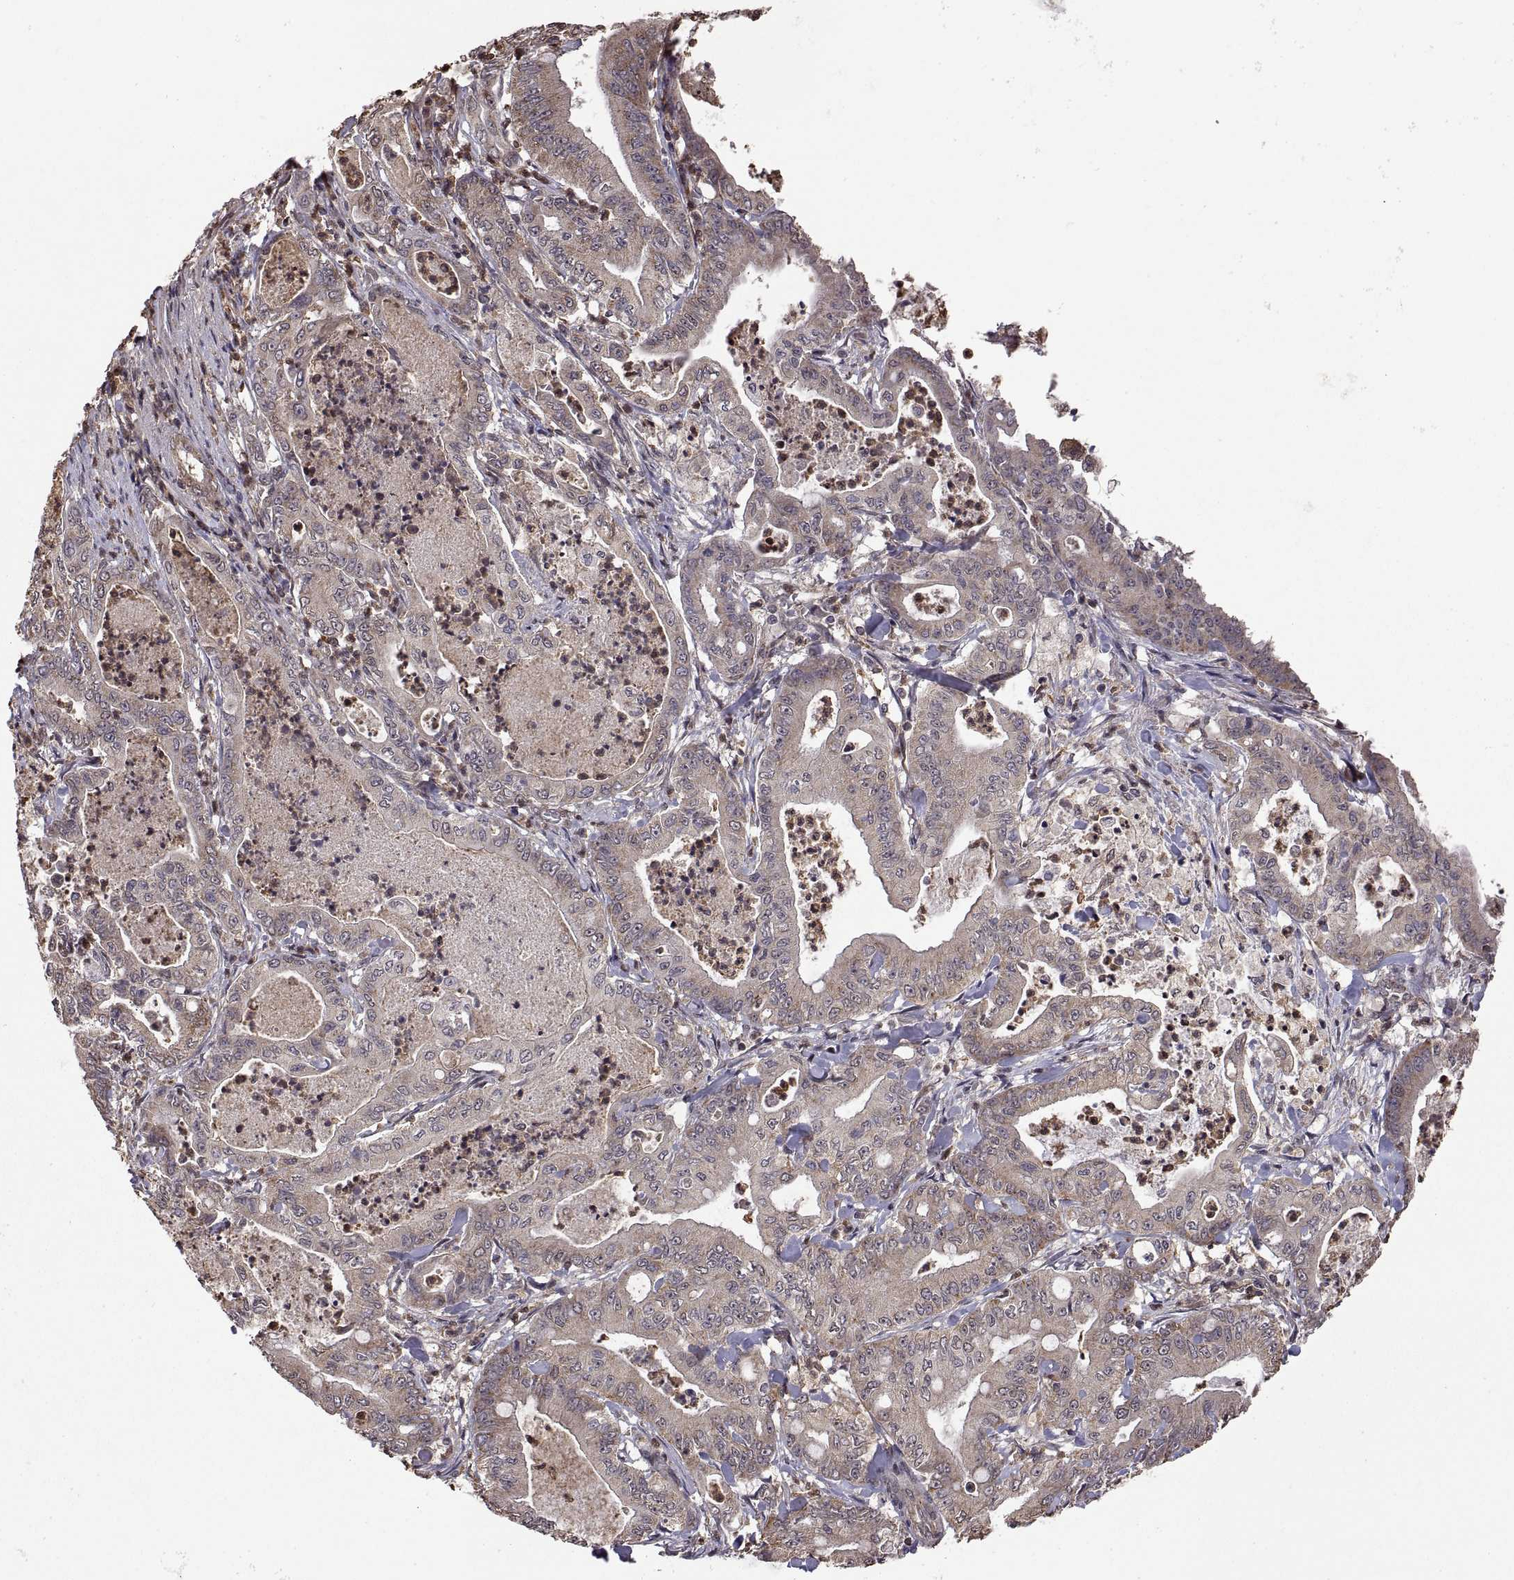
{"staining": {"intensity": "weak", "quantity": "25%-75%", "location": "cytoplasmic/membranous"}, "tissue": "pancreatic cancer", "cell_type": "Tumor cells", "image_type": "cancer", "snomed": [{"axis": "morphology", "description": "Adenocarcinoma, NOS"}, {"axis": "topography", "description": "Pancreas"}], "caption": "Pancreatic cancer stained with DAB (3,3'-diaminobenzidine) immunohistochemistry demonstrates low levels of weak cytoplasmic/membranous staining in about 25%-75% of tumor cells. The protein is shown in brown color, while the nuclei are stained blue.", "gene": "ZNRF2", "patient": {"sex": "male", "age": 71}}